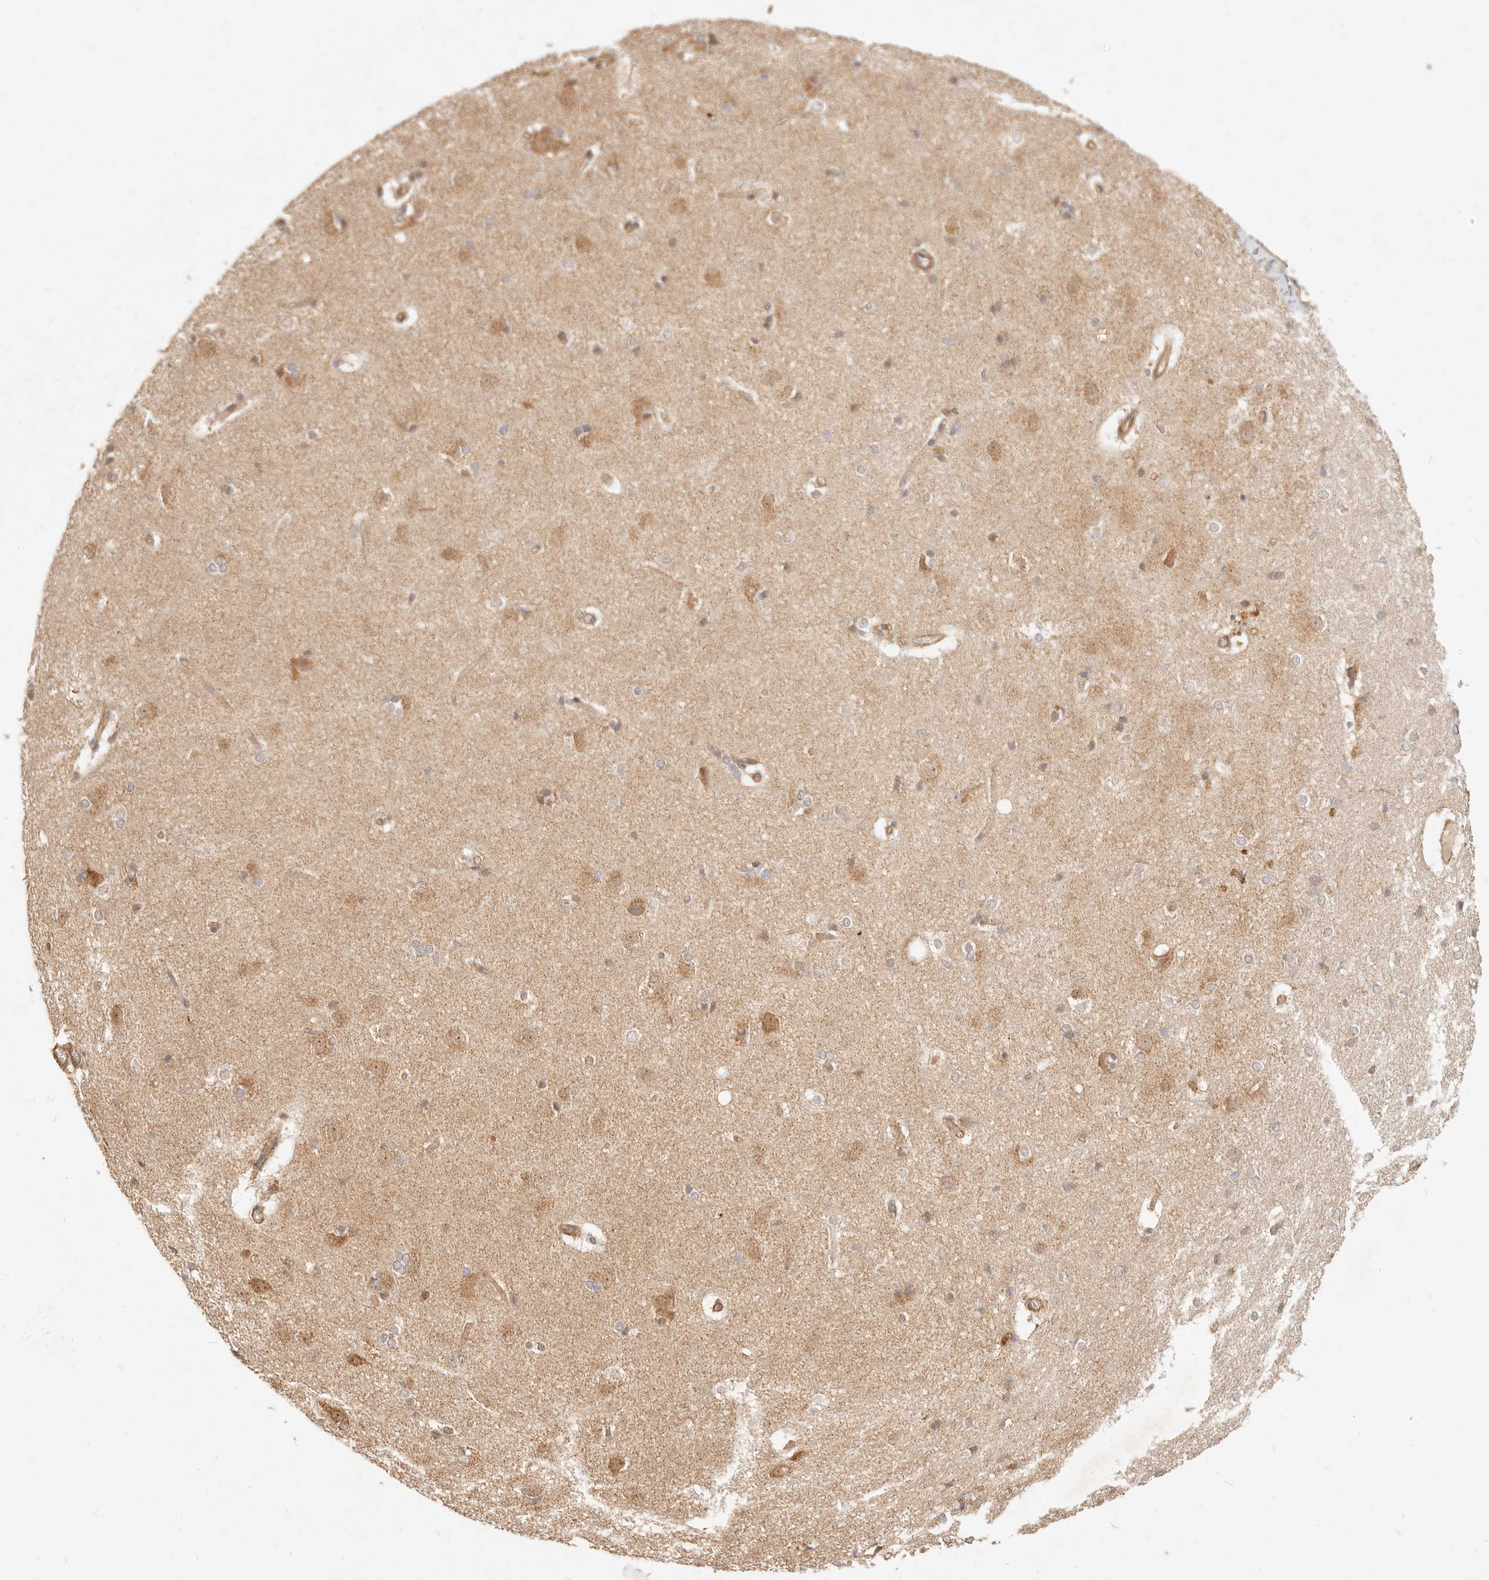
{"staining": {"intensity": "moderate", "quantity": "<25%", "location": "cytoplasmic/membranous"}, "tissue": "caudate", "cell_type": "Glial cells", "image_type": "normal", "snomed": [{"axis": "morphology", "description": "Normal tissue, NOS"}, {"axis": "topography", "description": "Lateral ventricle wall"}], "caption": "Protein expression analysis of unremarkable human caudate reveals moderate cytoplasmic/membranous positivity in about <25% of glial cells.", "gene": "UBXN10", "patient": {"sex": "female", "age": 19}}